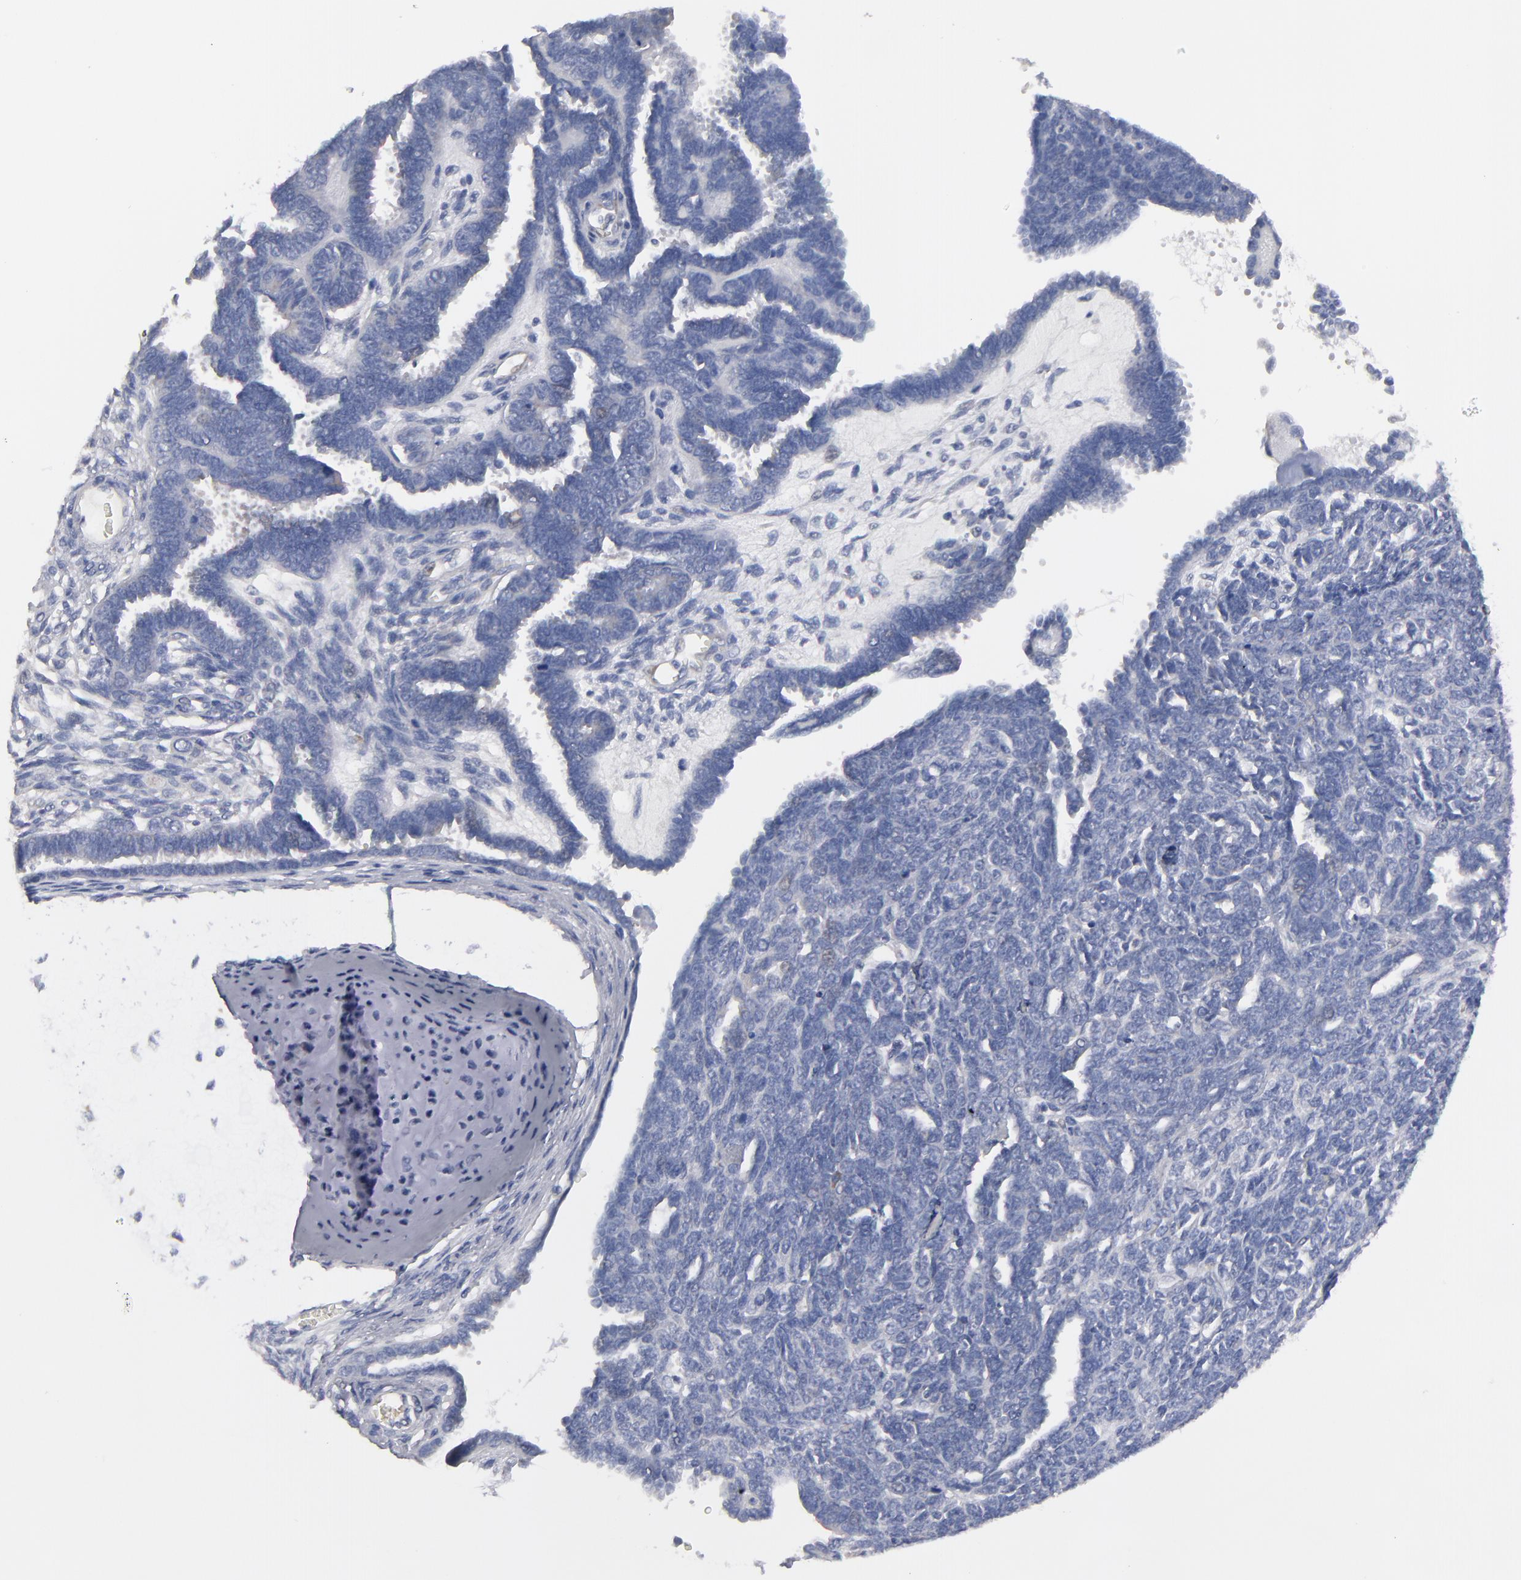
{"staining": {"intensity": "weak", "quantity": "<25%", "location": "nuclear"}, "tissue": "endometrial cancer", "cell_type": "Tumor cells", "image_type": "cancer", "snomed": [{"axis": "morphology", "description": "Neoplasm, malignant, NOS"}, {"axis": "topography", "description": "Endometrium"}], "caption": "The image exhibits no staining of tumor cells in endometrial cancer (malignant neoplasm).", "gene": "CCDC80", "patient": {"sex": "female", "age": 74}}